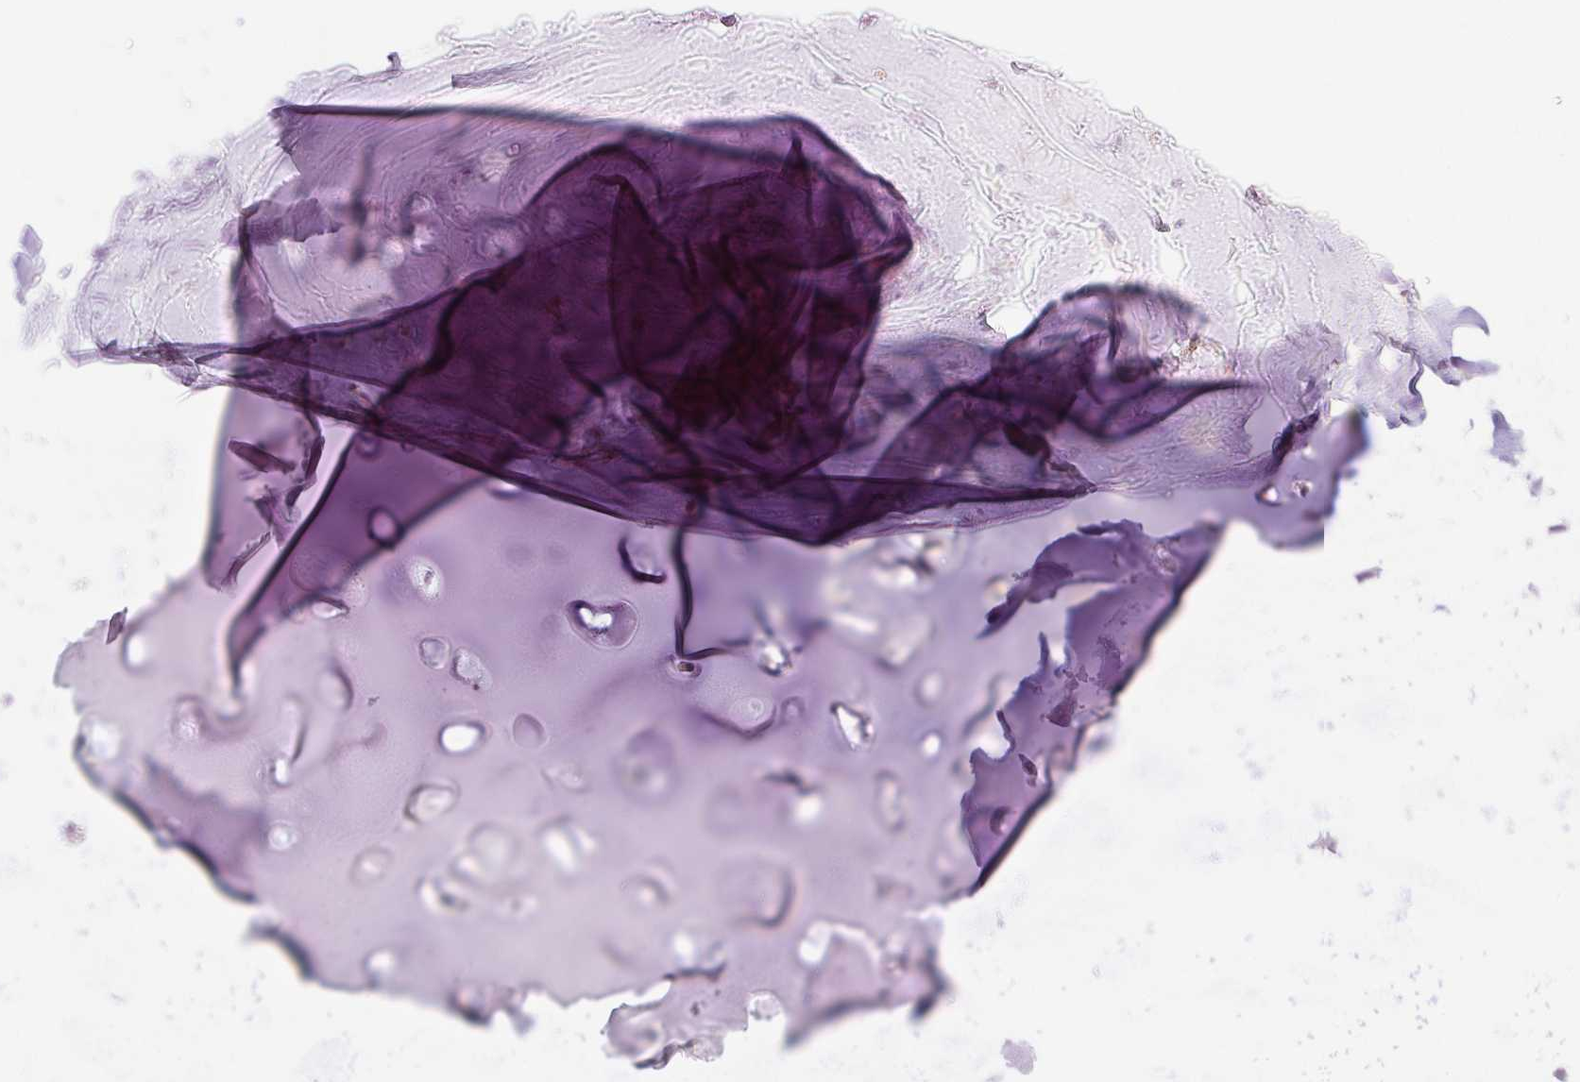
{"staining": {"intensity": "negative", "quantity": "none", "location": "none"}, "tissue": "soft tissue", "cell_type": "Chondrocytes", "image_type": "normal", "snomed": [{"axis": "morphology", "description": "Normal tissue, NOS"}, {"axis": "topography", "description": "Cartilage tissue"}, {"axis": "topography", "description": "Nasopharynx"}, {"axis": "topography", "description": "Thyroid gland"}], "caption": "This is an immunohistochemistry micrograph of benign human soft tissue. There is no staining in chondrocytes.", "gene": "DYNC2LI1", "patient": {"sex": "male", "age": 63}}